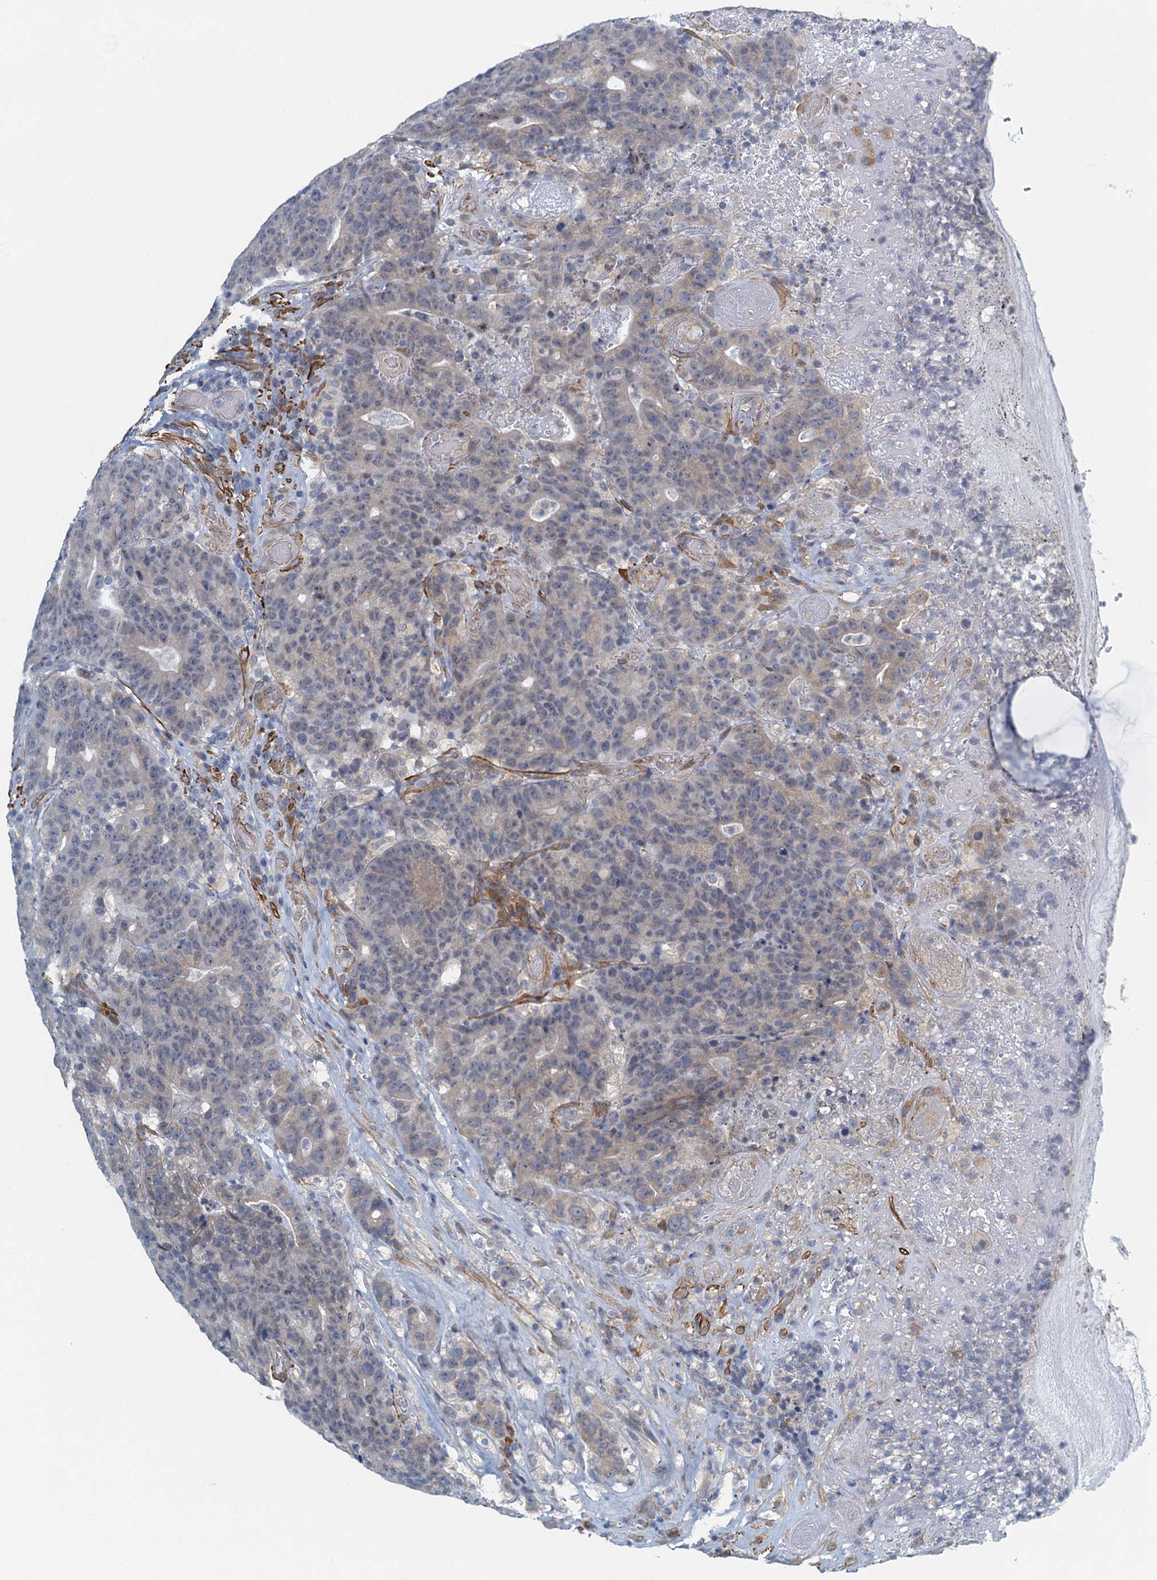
{"staining": {"intensity": "negative", "quantity": "none", "location": "none"}, "tissue": "colorectal cancer", "cell_type": "Tumor cells", "image_type": "cancer", "snomed": [{"axis": "morphology", "description": "Adenocarcinoma, NOS"}, {"axis": "topography", "description": "Colon"}], "caption": "A photomicrograph of colorectal adenocarcinoma stained for a protein demonstrates no brown staining in tumor cells.", "gene": "ALG2", "patient": {"sex": "female", "age": 75}}